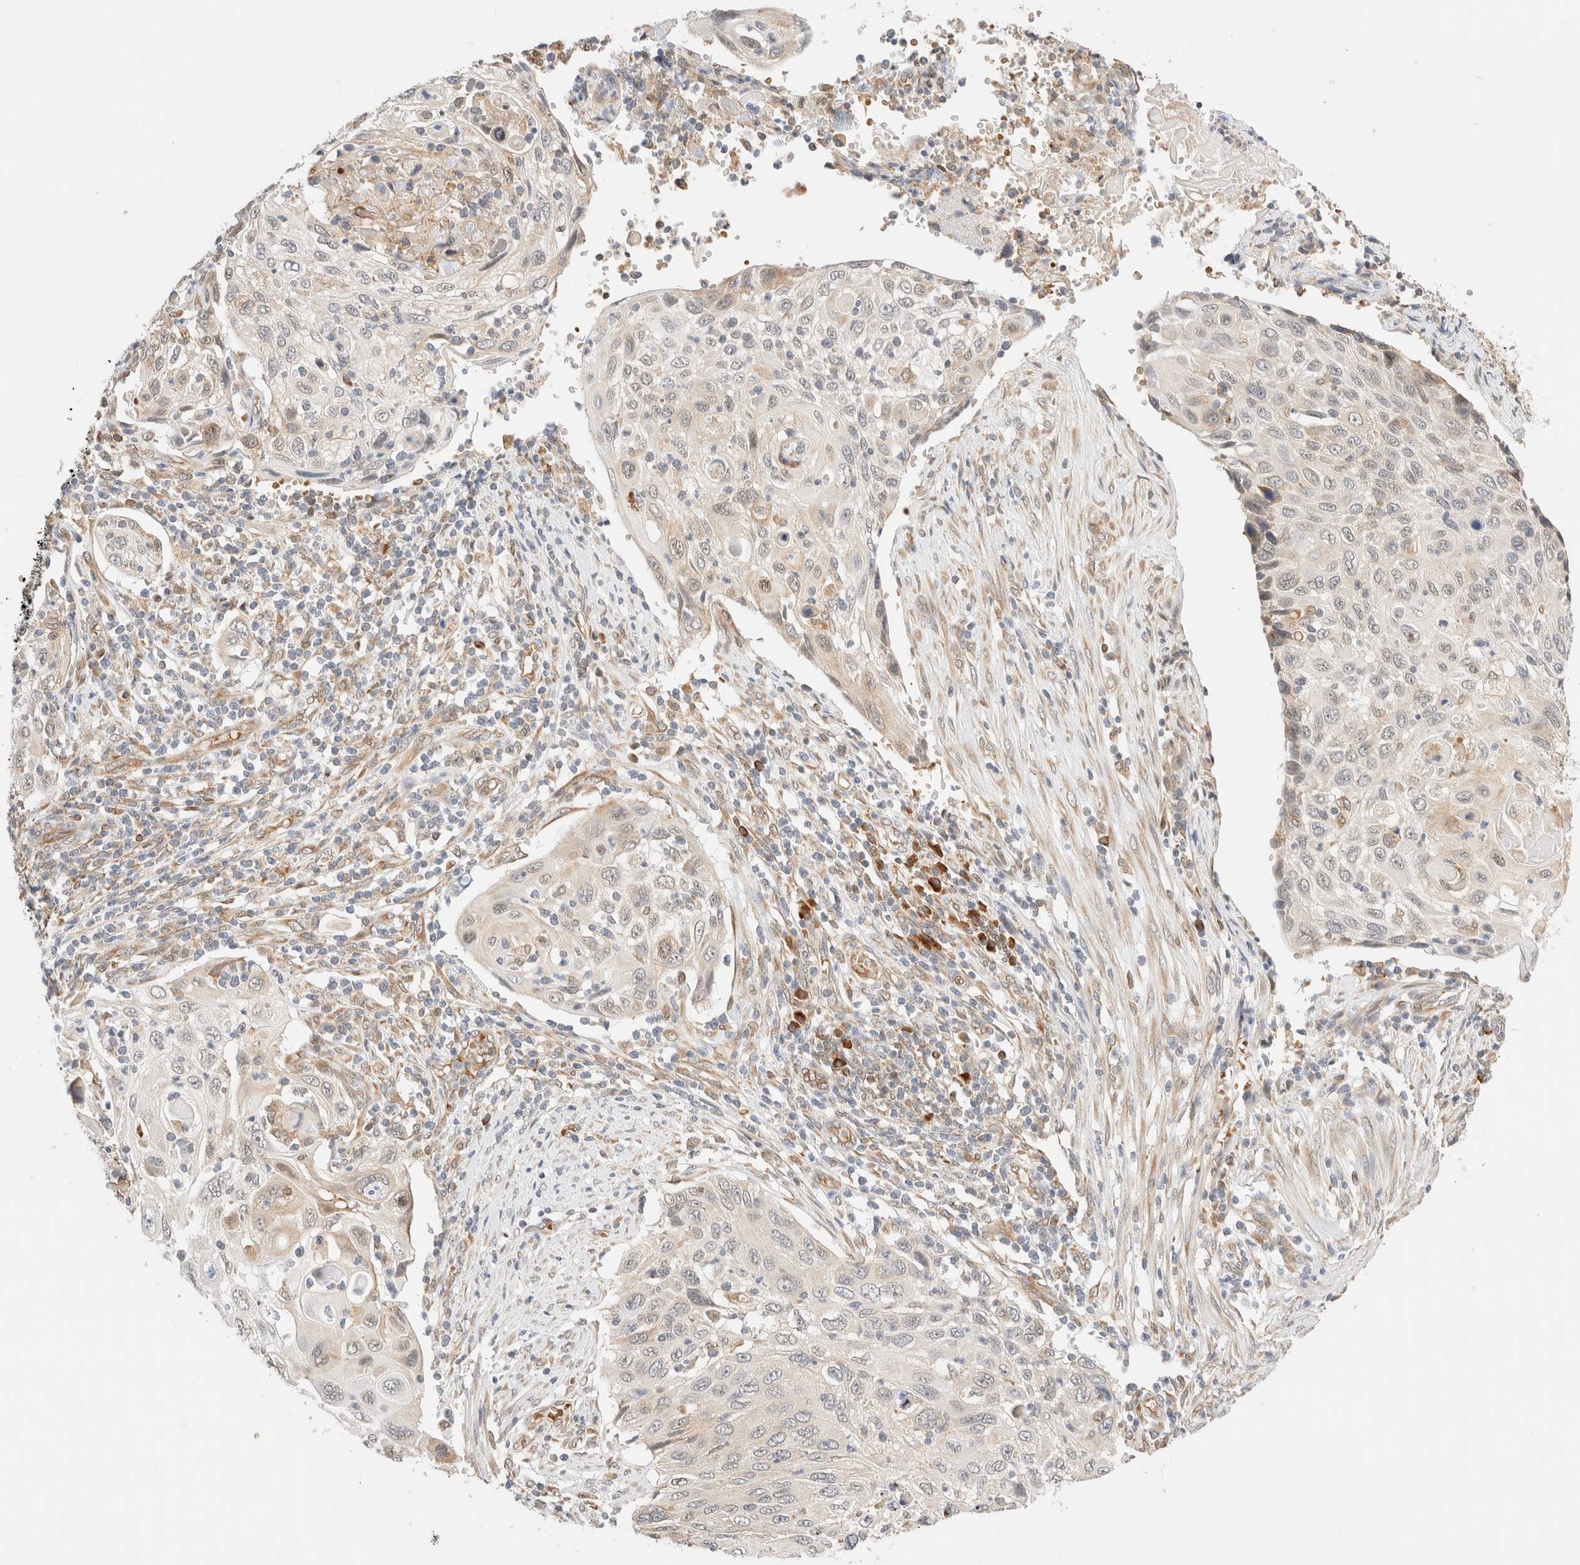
{"staining": {"intensity": "weak", "quantity": "<25%", "location": "cytoplasmic/membranous"}, "tissue": "cervical cancer", "cell_type": "Tumor cells", "image_type": "cancer", "snomed": [{"axis": "morphology", "description": "Squamous cell carcinoma, NOS"}, {"axis": "topography", "description": "Cervix"}], "caption": "This is a histopathology image of immunohistochemistry (IHC) staining of cervical cancer, which shows no positivity in tumor cells.", "gene": "SYVN1", "patient": {"sex": "female", "age": 70}}